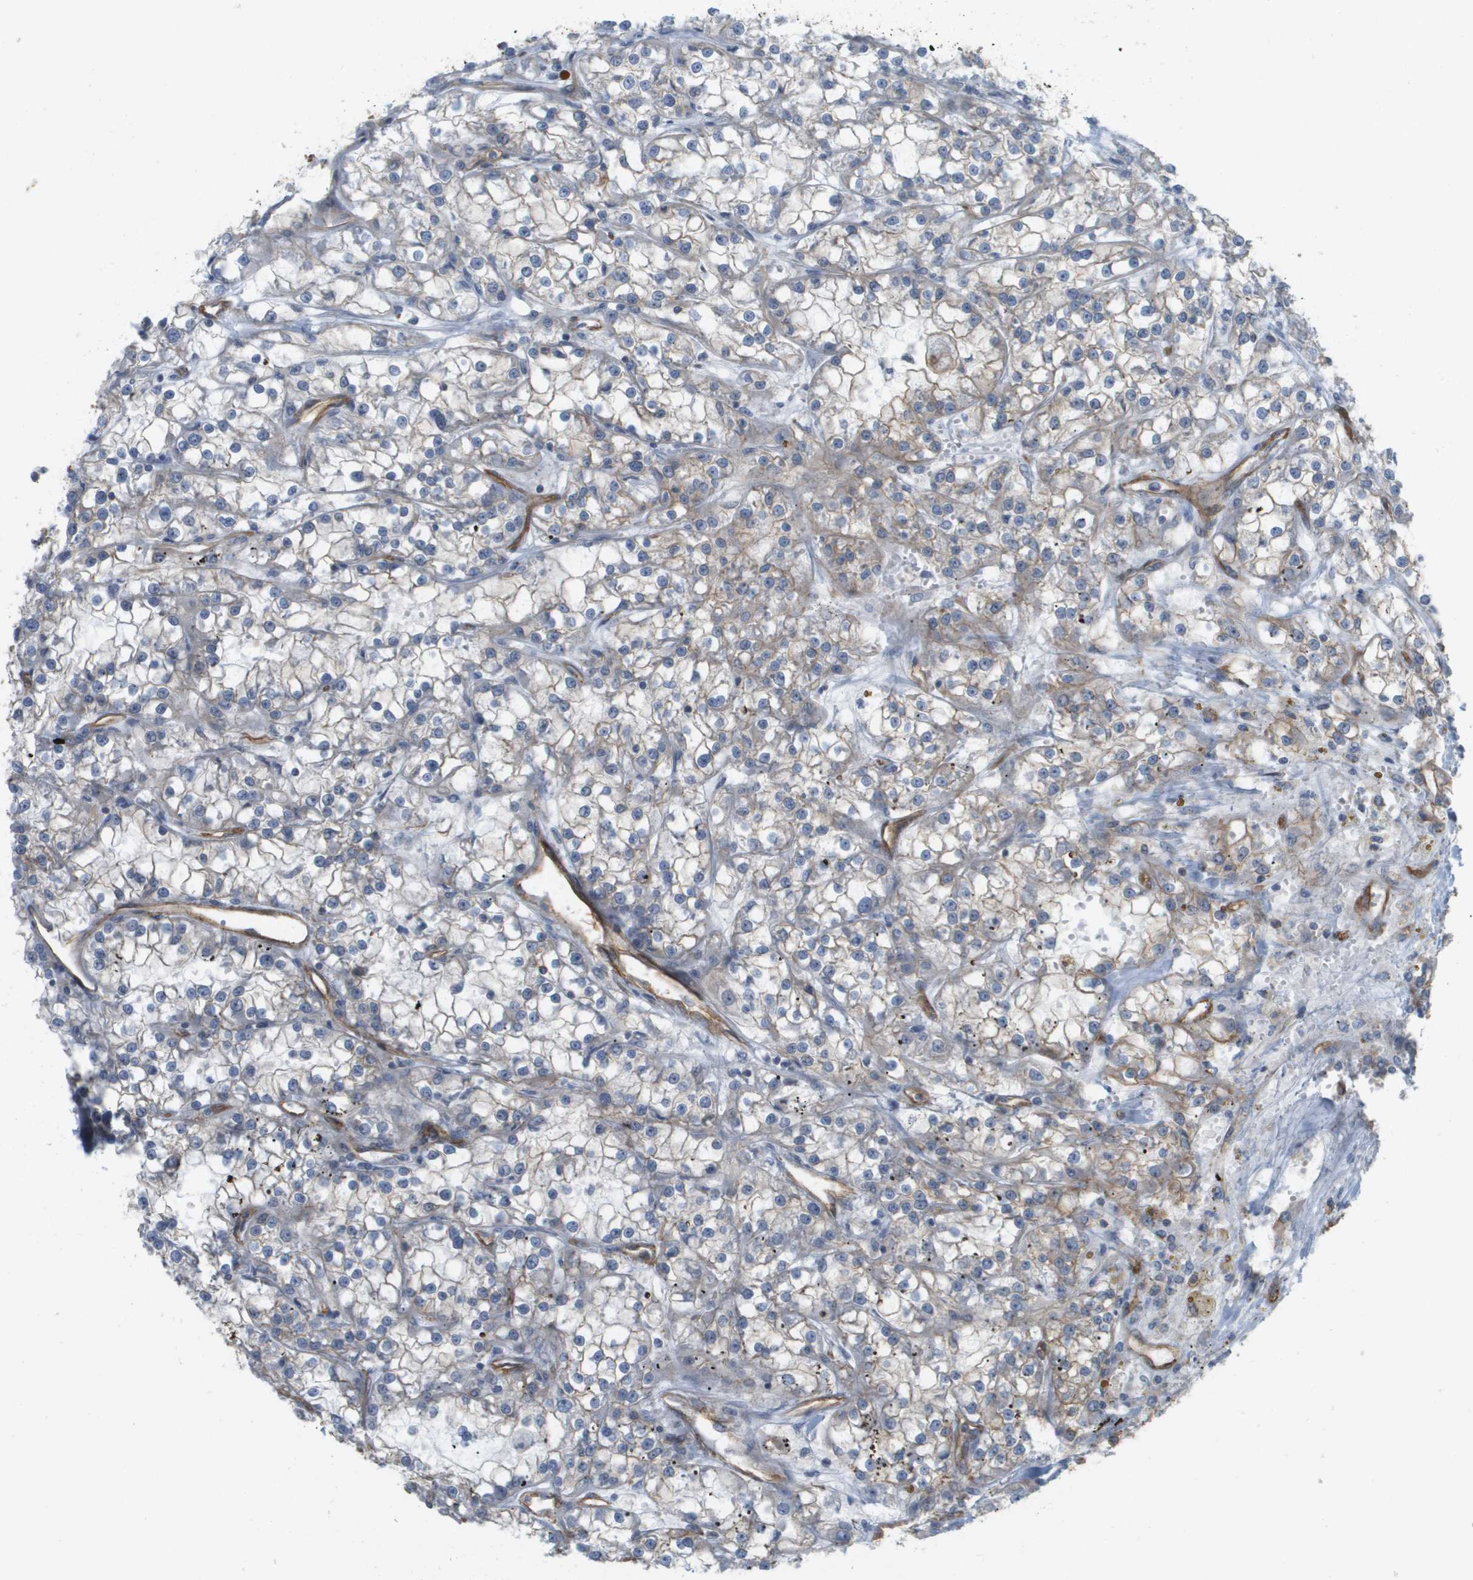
{"staining": {"intensity": "weak", "quantity": "<25%", "location": "cytoplasmic/membranous"}, "tissue": "renal cancer", "cell_type": "Tumor cells", "image_type": "cancer", "snomed": [{"axis": "morphology", "description": "Adenocarcinoma, NOS"}, {"axis": "topography", "description": "Kidney"}], "caption": "High magnification brightfield microscopy of renal cancer stained with DAB (3,3'-diaminobenzidine) (brown) and counterstained with hematoxylin (blue): tumor cells show no significant staining.", "gene": "SGMS2", "patient": {"sex": "female", "age": 52}}